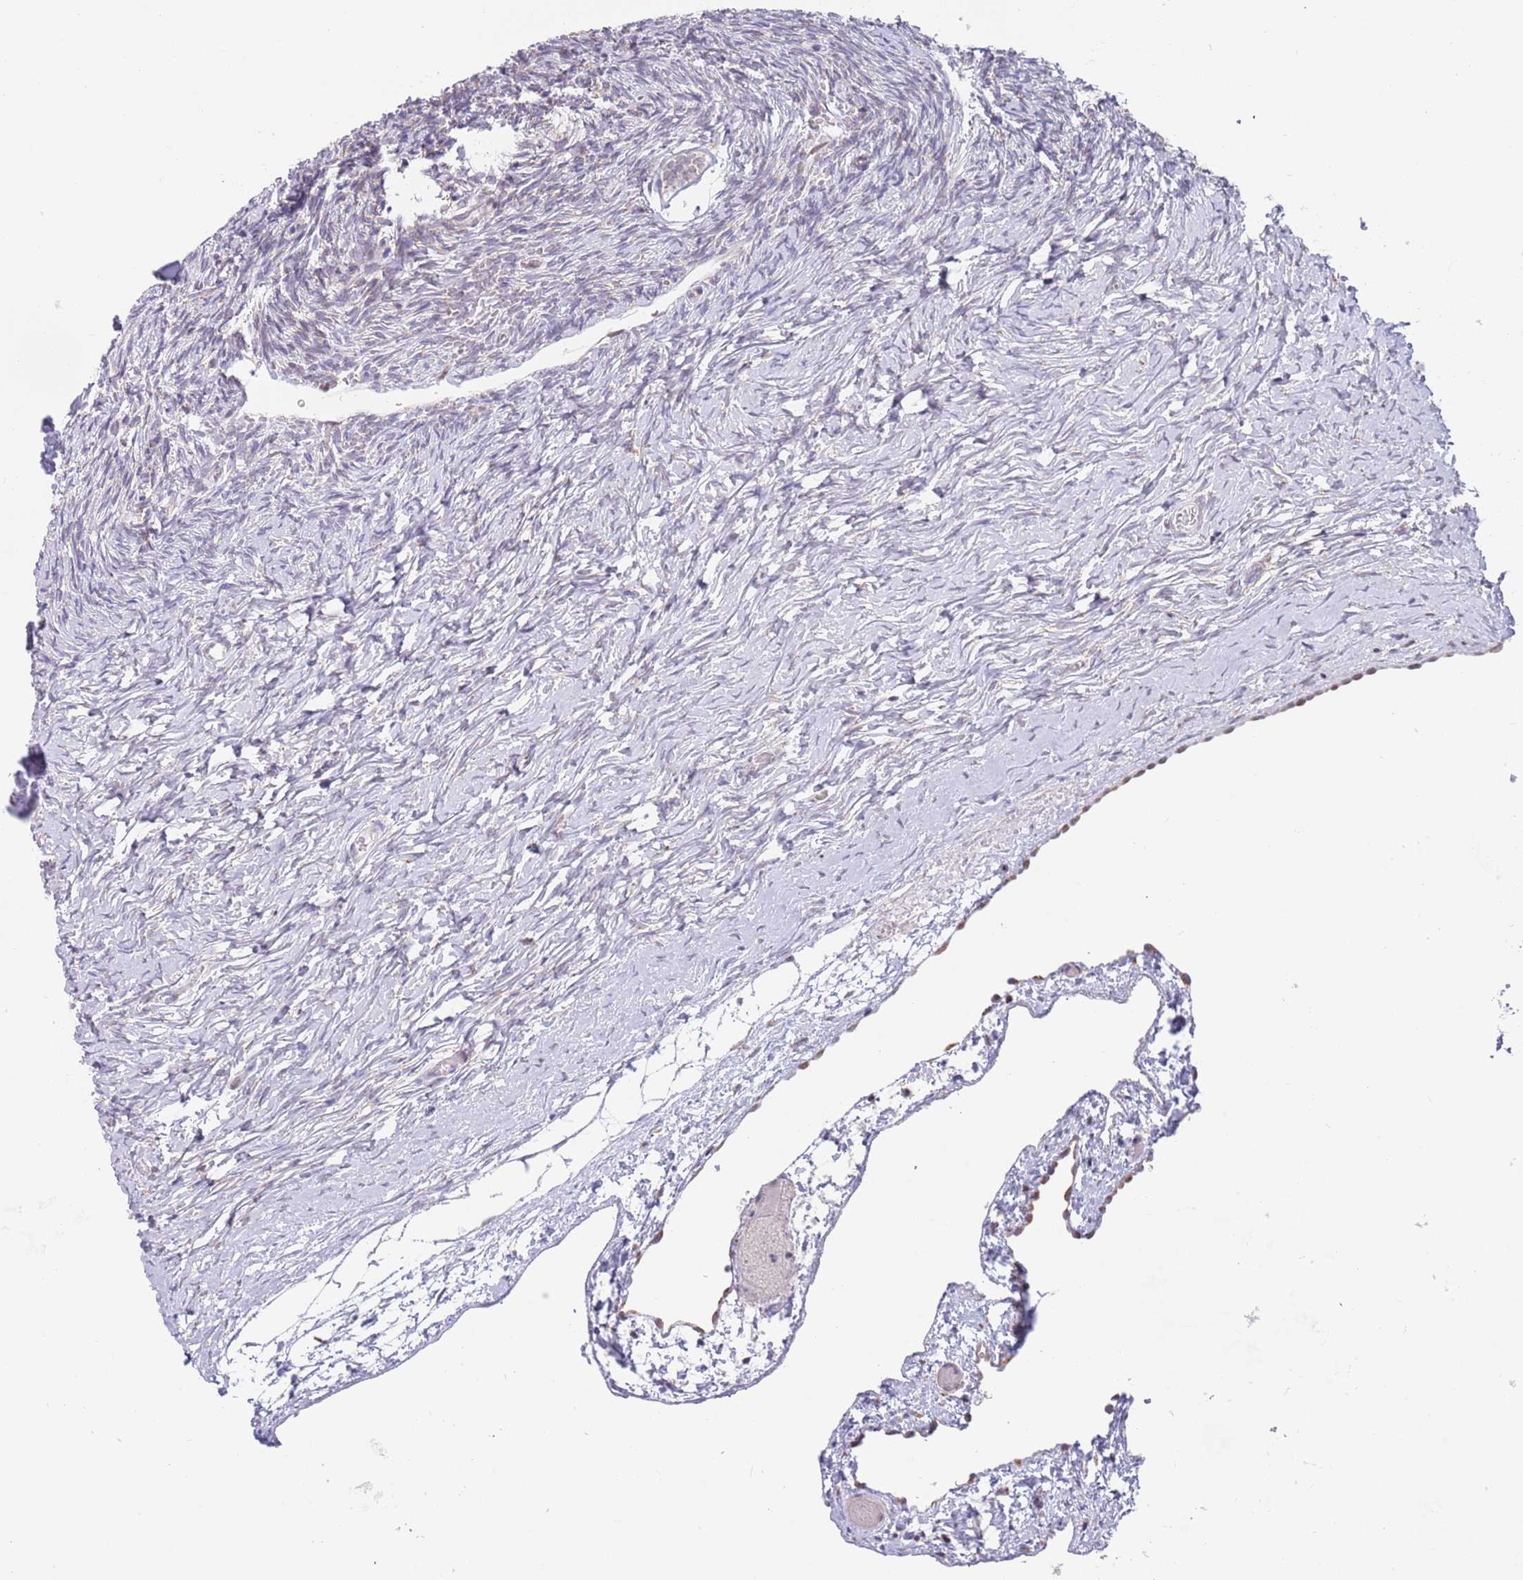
{"staining": {"intensity": "negative", "quantity": "none", "location": "none"}, "tissue": "ovary", "cell_type": "Ovarian stroma cells", "image_type": "normal", "snomed": [{"axis": "morphology", "description": "Normal tissue, NOS"}, {"axis": "topography", "description": "Ovary"}], "caption": "High power microscopy micrograph of an immunohistochemistry image of normal ovary, revealing no significant expression in ovarian stroma cells.", "gene": "TIMM13", "patient": {"sex": "female", "age": 39}}